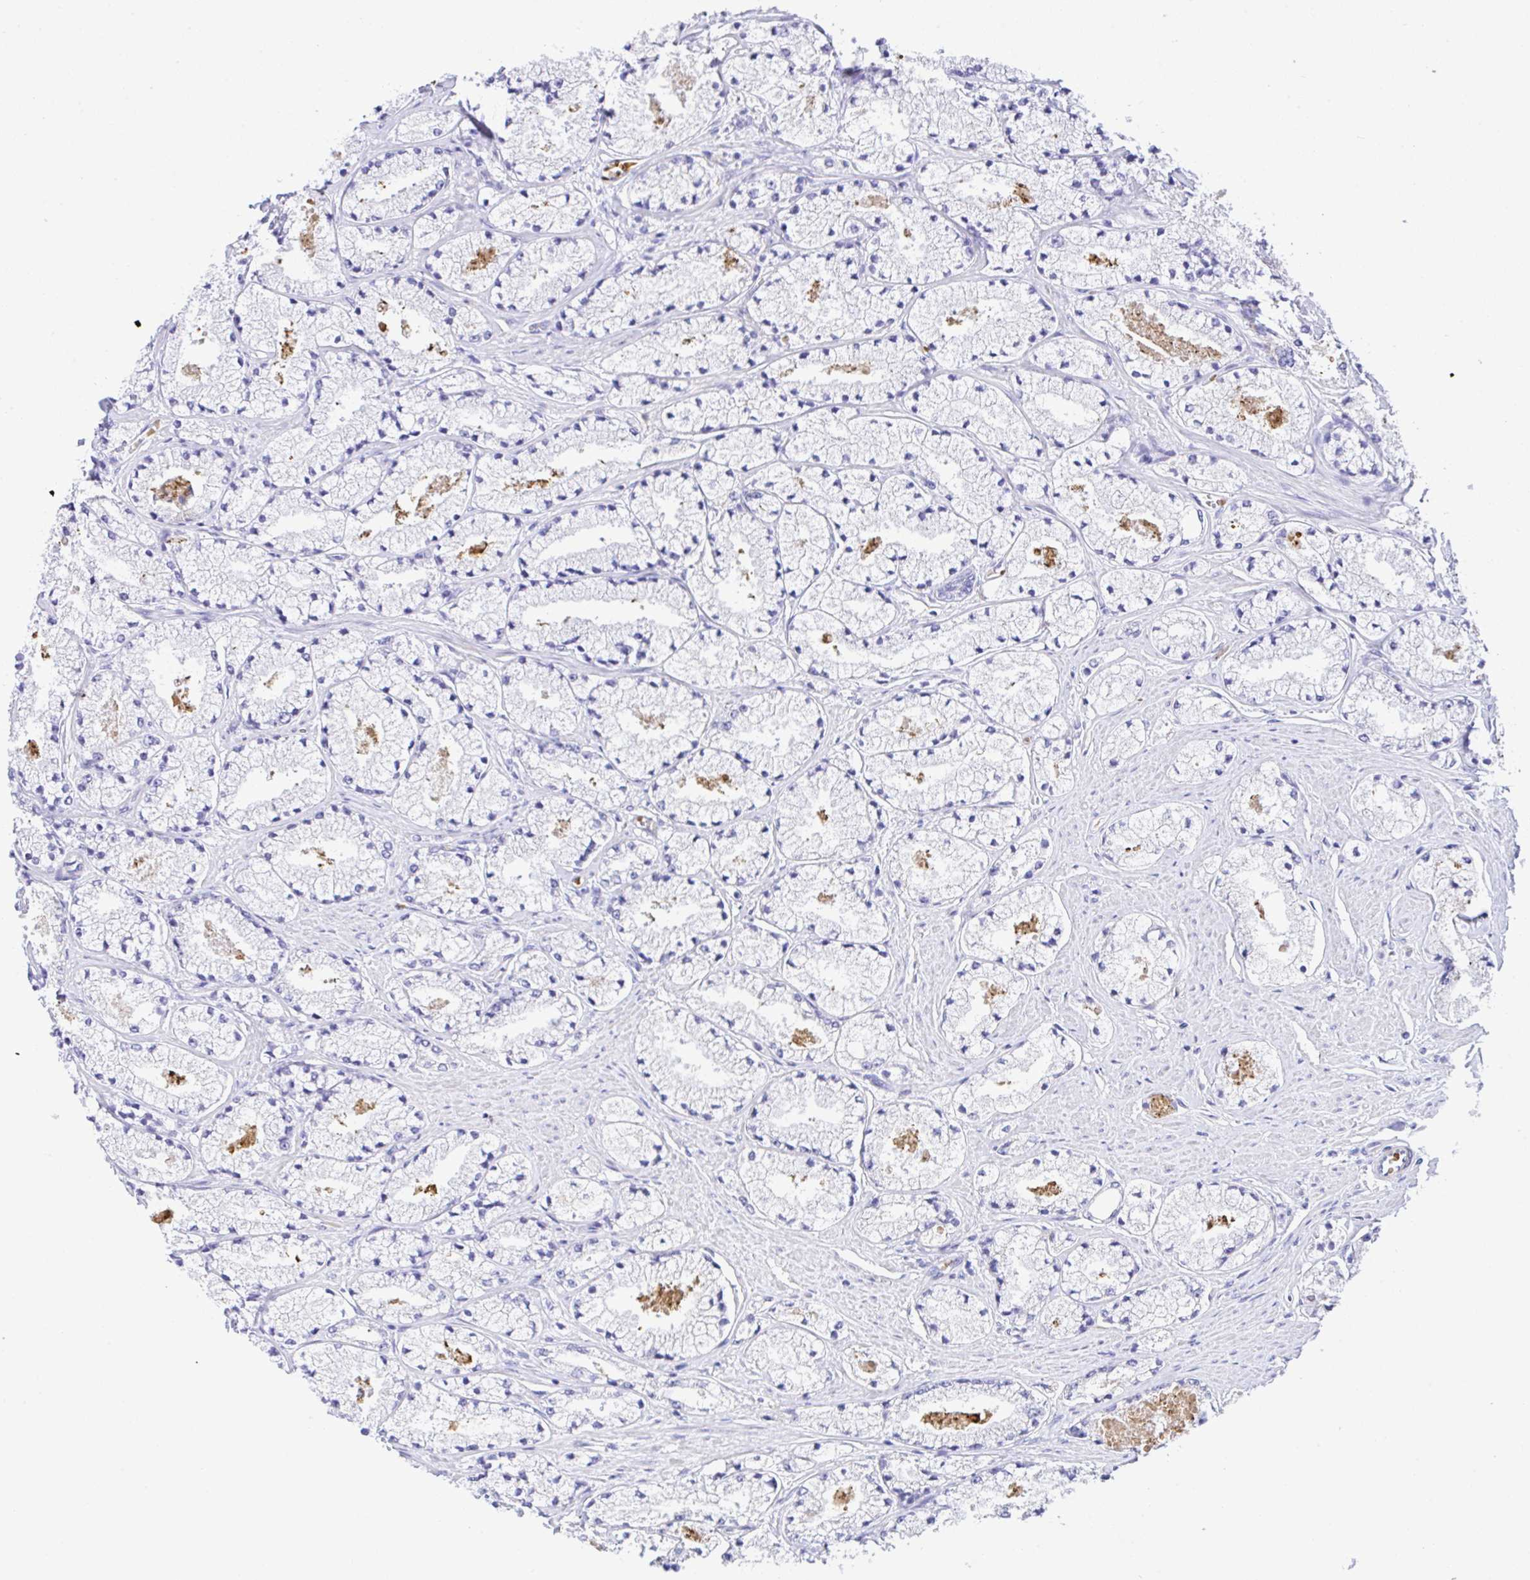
{"staining": {"intensity": "negative", "quantity": "none", "location": "none"}, "tissue": "prostate cancer", "cell_type": "Tumor cells", "image_type": "cancer", "snomed": [{"axis": "morphology", "description": "Adenocarcinoma, High grade"}, {"axis": "topography", "description": "Prostate"}], "caption": "Tumor cells are negative for brown protein staining in prostate cancer. (Brightfield microscopy of DAB (3,3'-diaminobenzidine) immunohistochemistry at high magnification).", "gene": "ZNF221", "patient": {"sex": "male", "age": 63}}